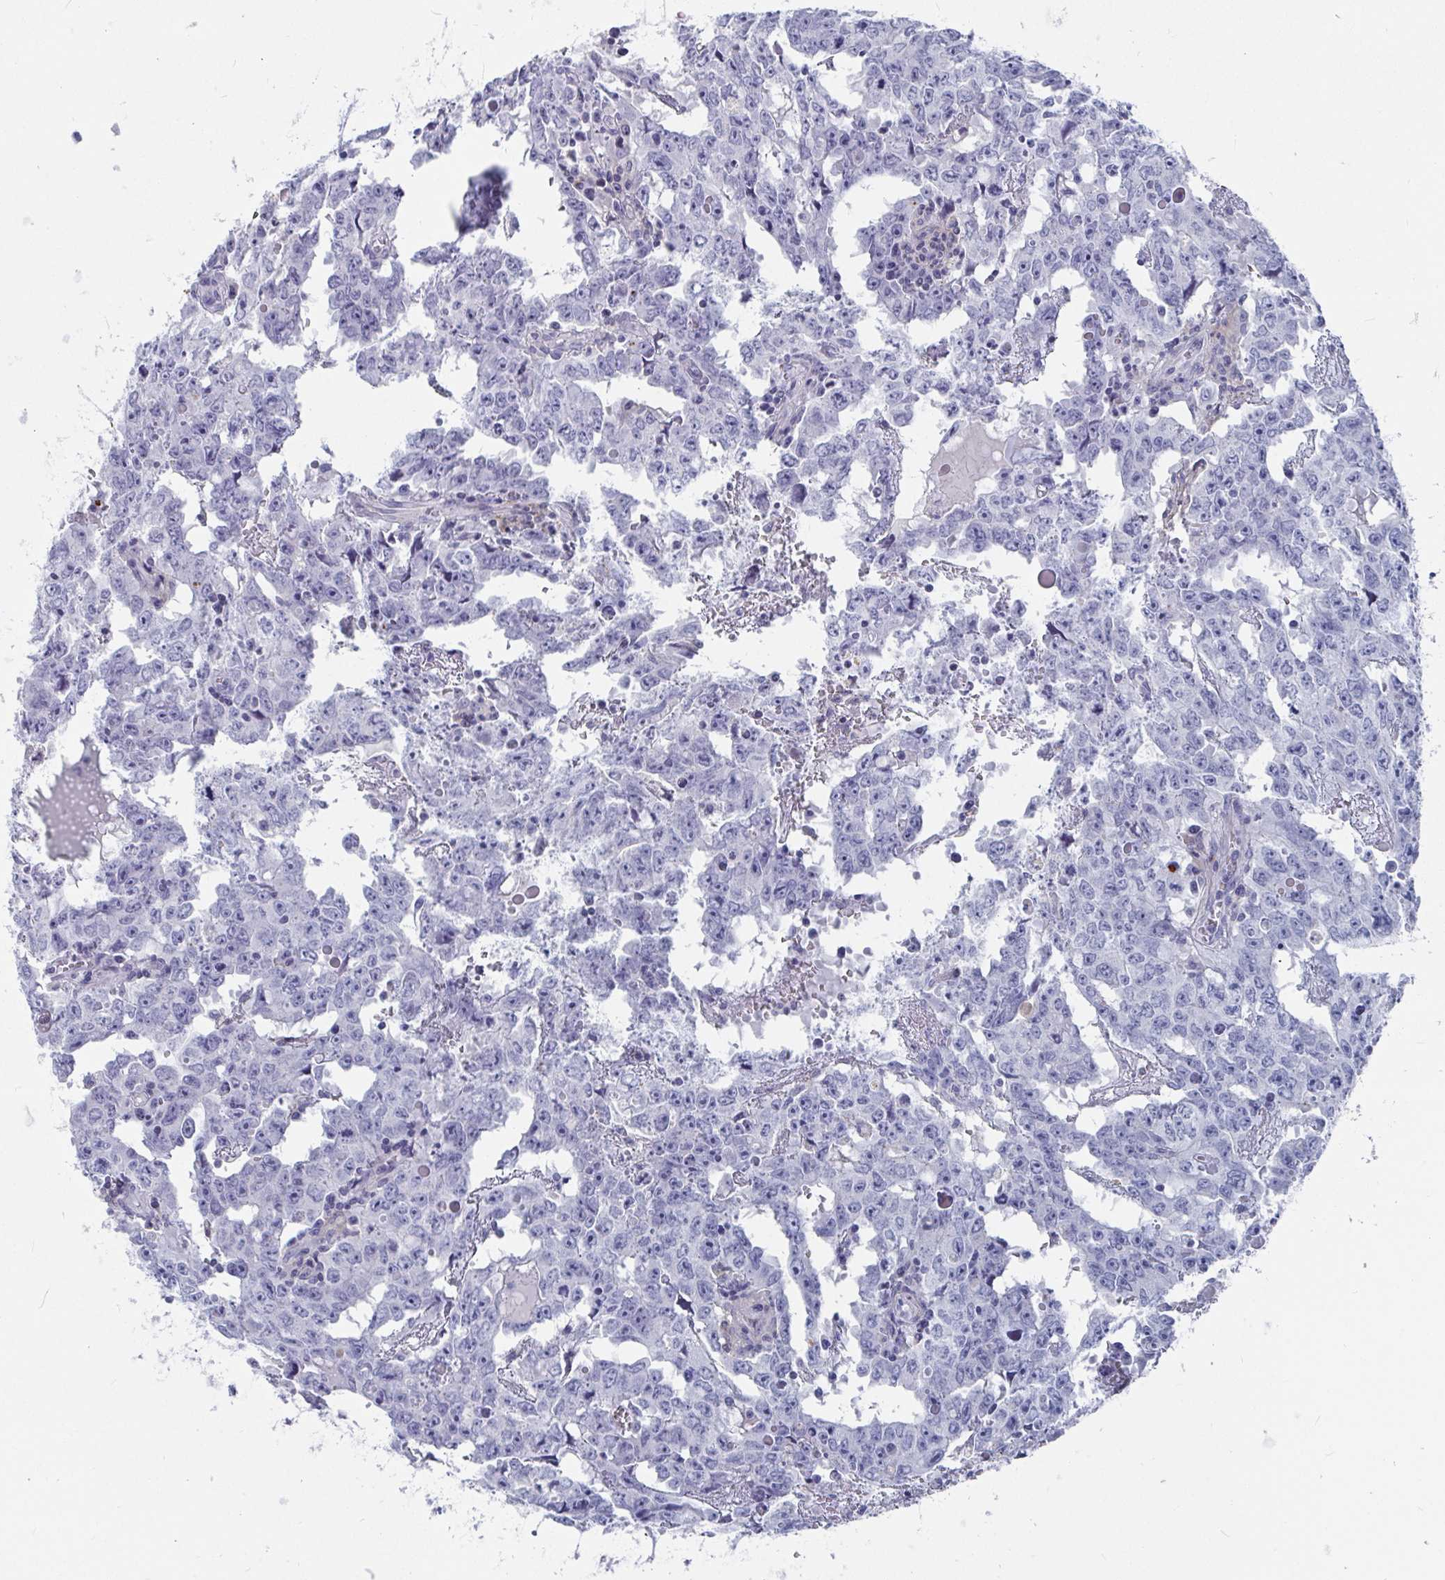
{"staining": {"intensity": "negative", "quantity": "none", "location": "none"}, "tissue": "testis cancer", "cell_type": "Tumor cells", "image_type": "cancer", "snomed": [{"axis": "morphology", "description": "Carcinoma, Embryonal, NOS"}, {"axis": "topography", "description": "Testis"}], "caption": "IHC image of neoplastic tissue: human embryonal carcinoma (testis) stained with DAB displays no significant protein expression in tumor cells.", "gene": "ZFP82", "patient": {"sex": "male", "age": 22}}